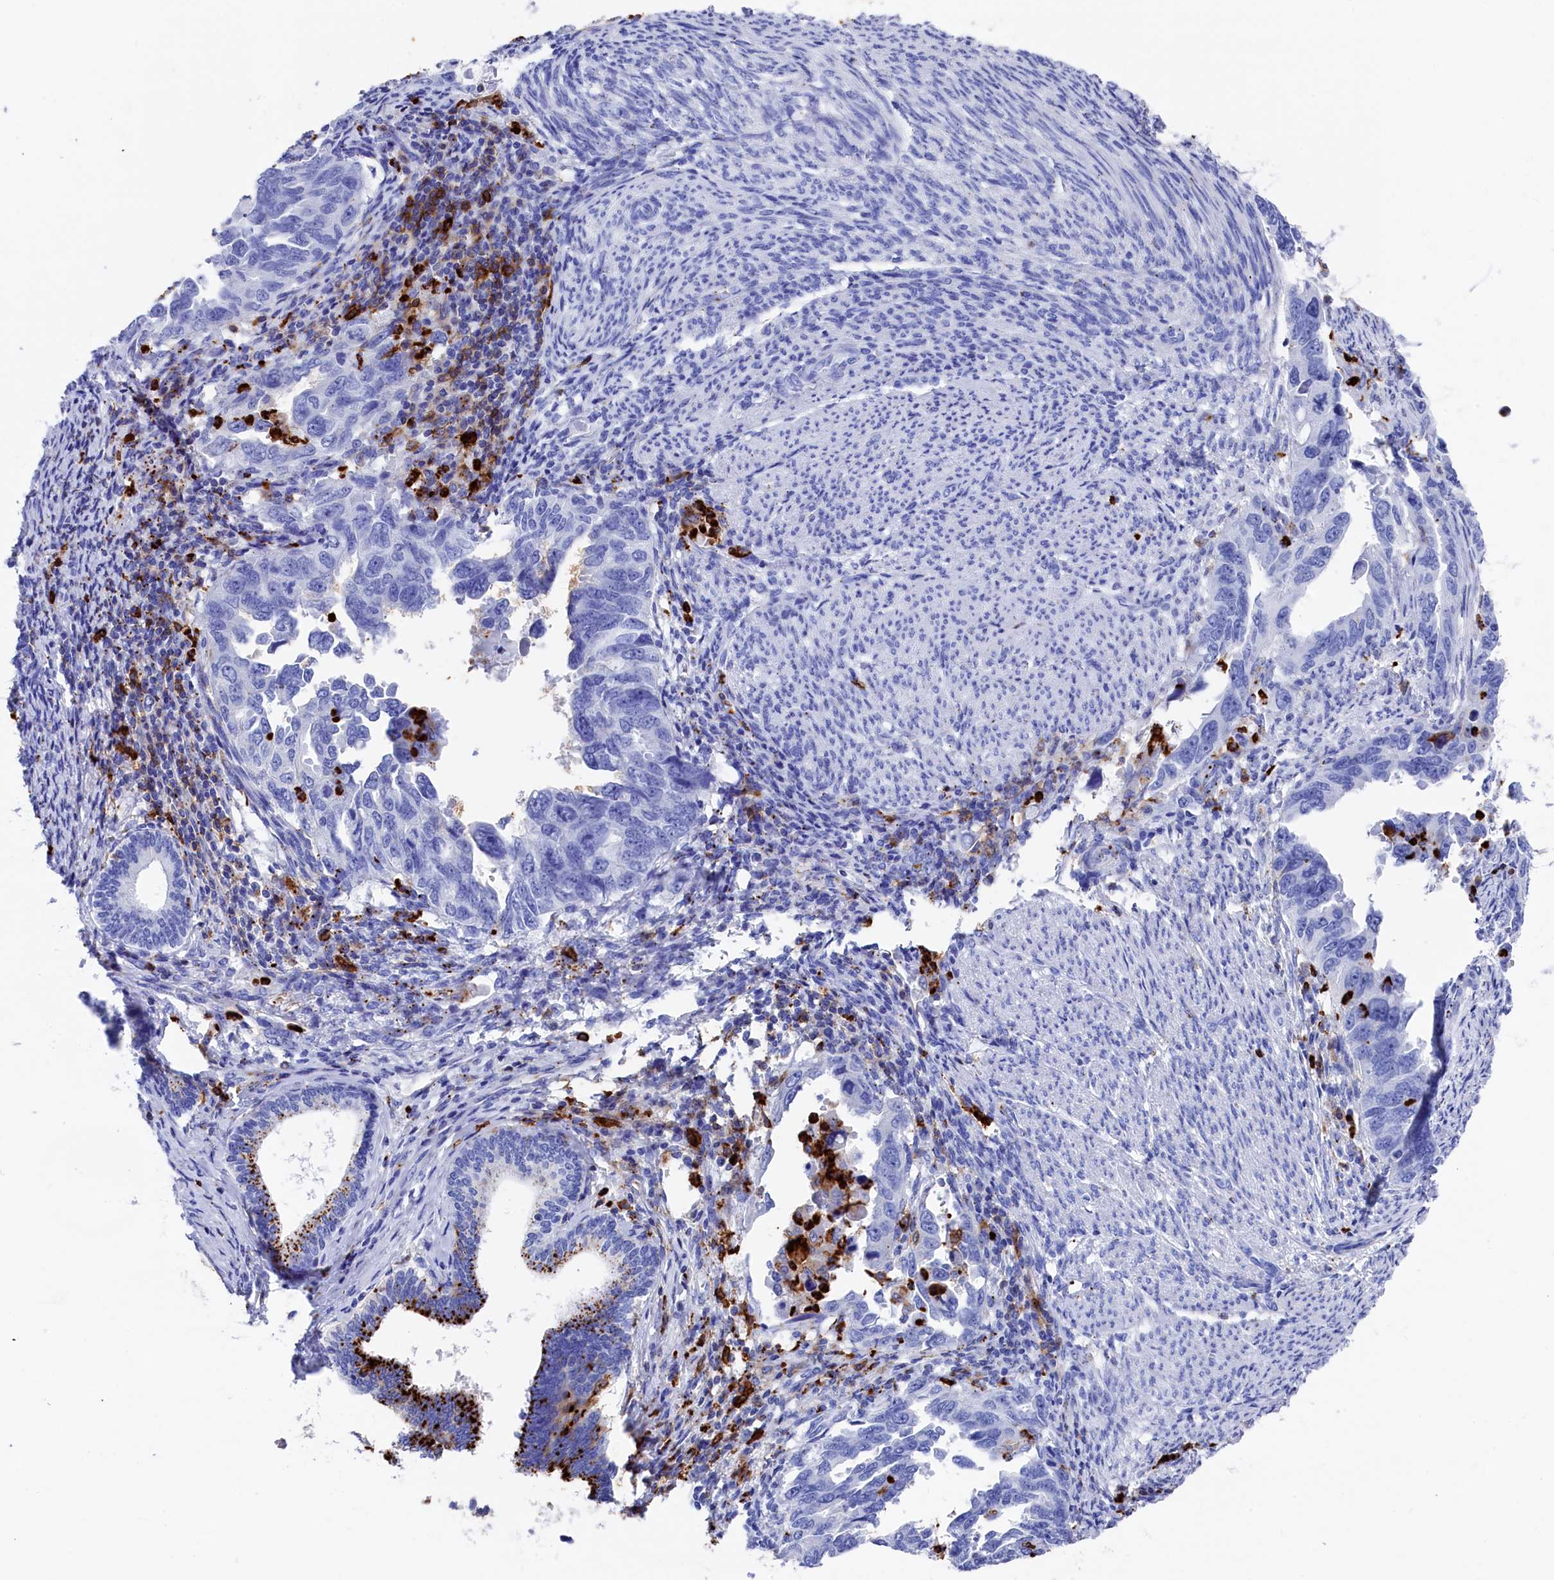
{"staining": {"intensity": "negative", "quantity": "none", "location": "none"}, "tissue": "endometrial cancer", "cell_type": "Tumor cells", "image_type": "cancer", "snomed": [{"axis": "morphology", "description": "Adenocarcinoma, NOS"}, {"axis": "topography", "description": "Endometrium"}], "caption": "DAB (3,3'-diaminobenzidine) immunohistochemical staining of endometrial cancer (adenocarcinoma) demonstrates no significant expression in tumor cells. Brightfield microscopy of IHC stained with DAB (3,3'-diaminobenzidine) (brown) and hematoxylin (blue), captured at high magnification.", "gene": "PLAC8", "patient": {"sex": "female", "age": 65}}